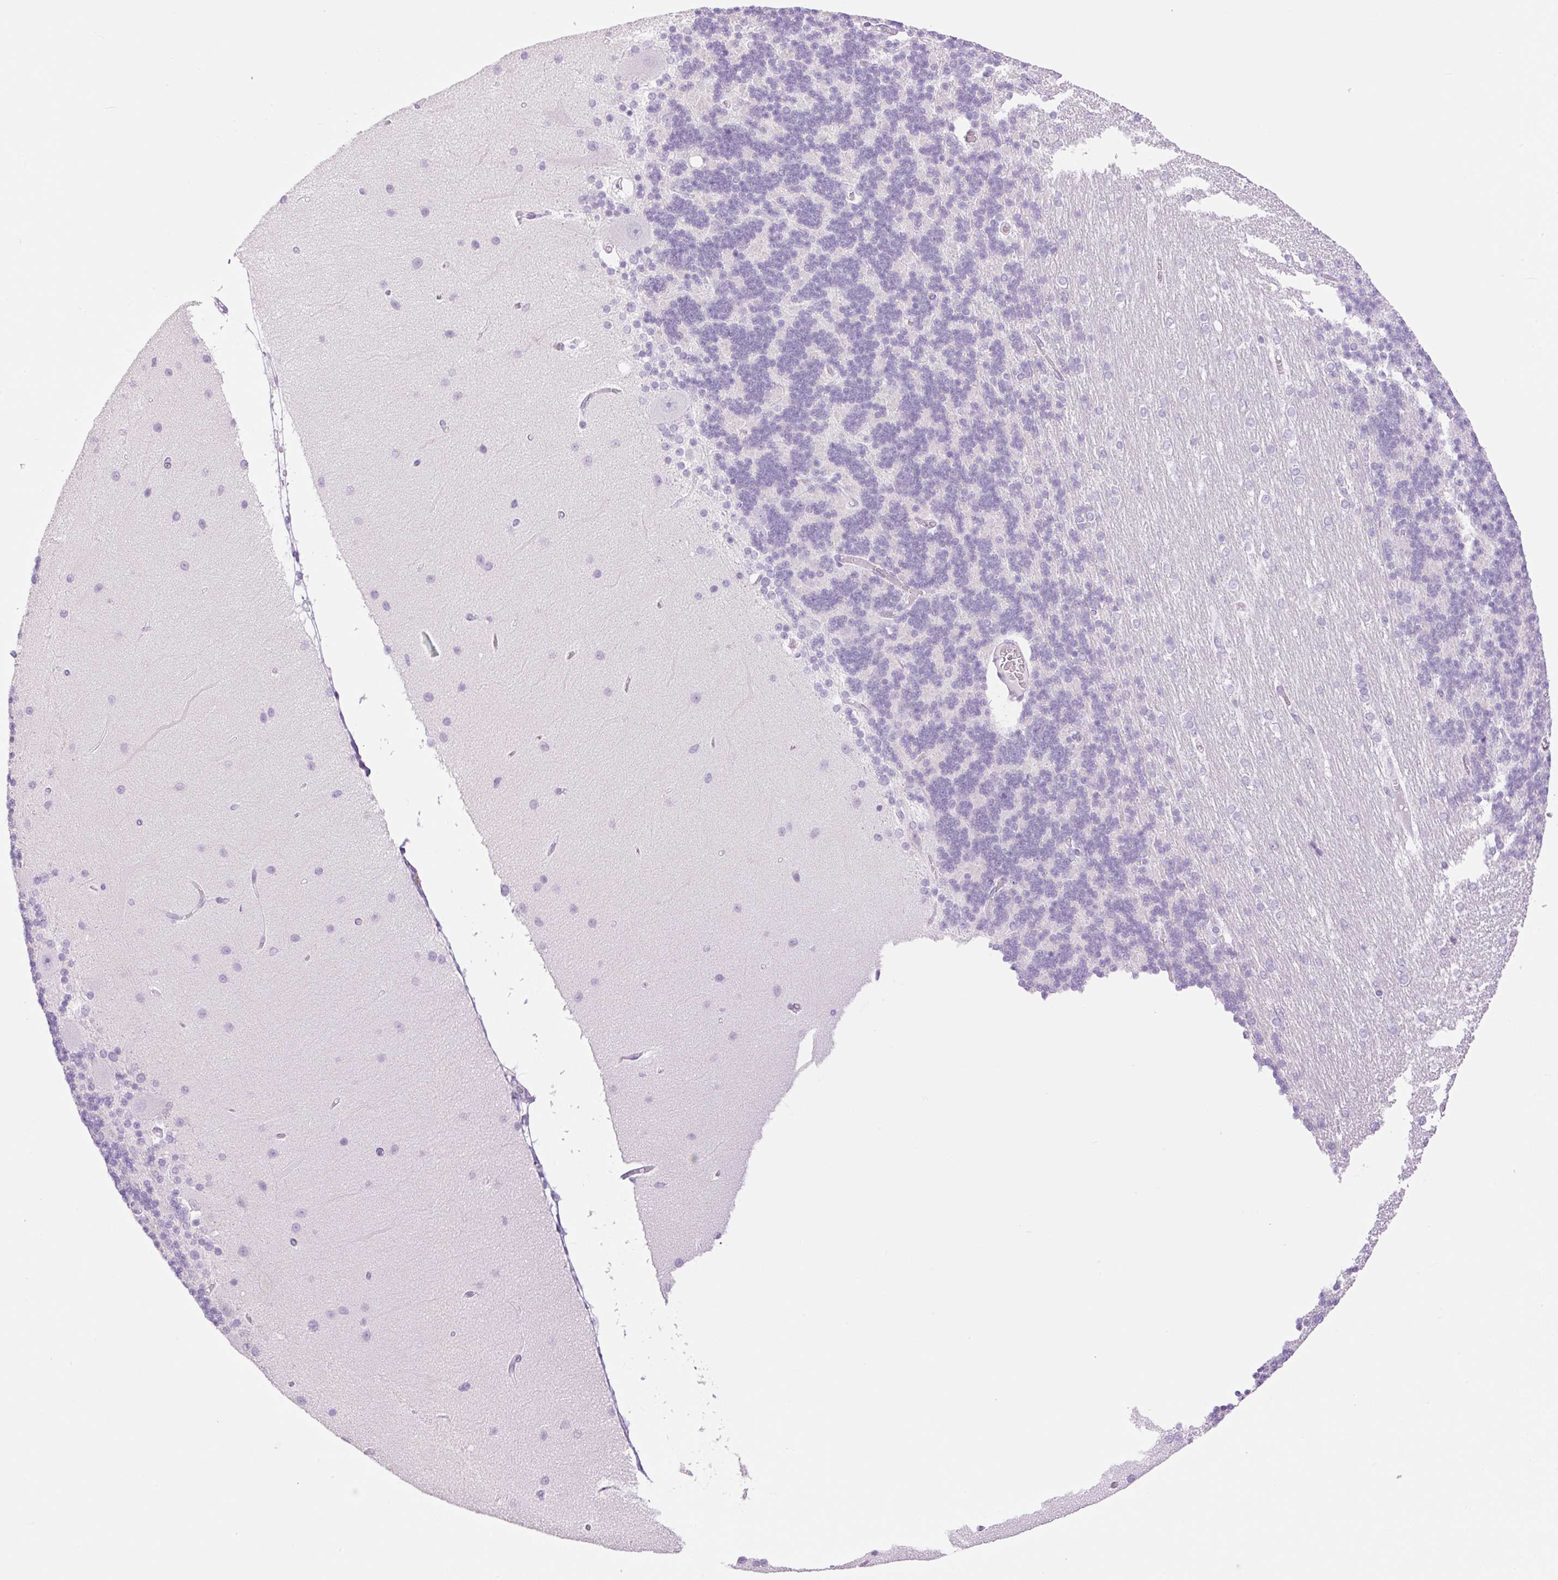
{"staining": {"intensity": "negative", "quantity": "none", "location": "none"}, "tissue": "cerebellum", "cell_type": "Cells in granular layer", "image_type": "normal", "snomed": [{"axis": "morphology", "description": "Normal tissue, NOS"}, {"axis": "topography", "description": "Cerebellum"}], "caption": "IHC image of normal cerebellum: cerebellum stained with DAB demonstrates no significant protein staining in cells in granular layer. Brightfield microscopy of immunohistochemistry stained with DAB (brown) and hematoxylin (blue), captured at high magnification.", "gene": "SP140L", "patient": {"sex": "female", "age": 54}}